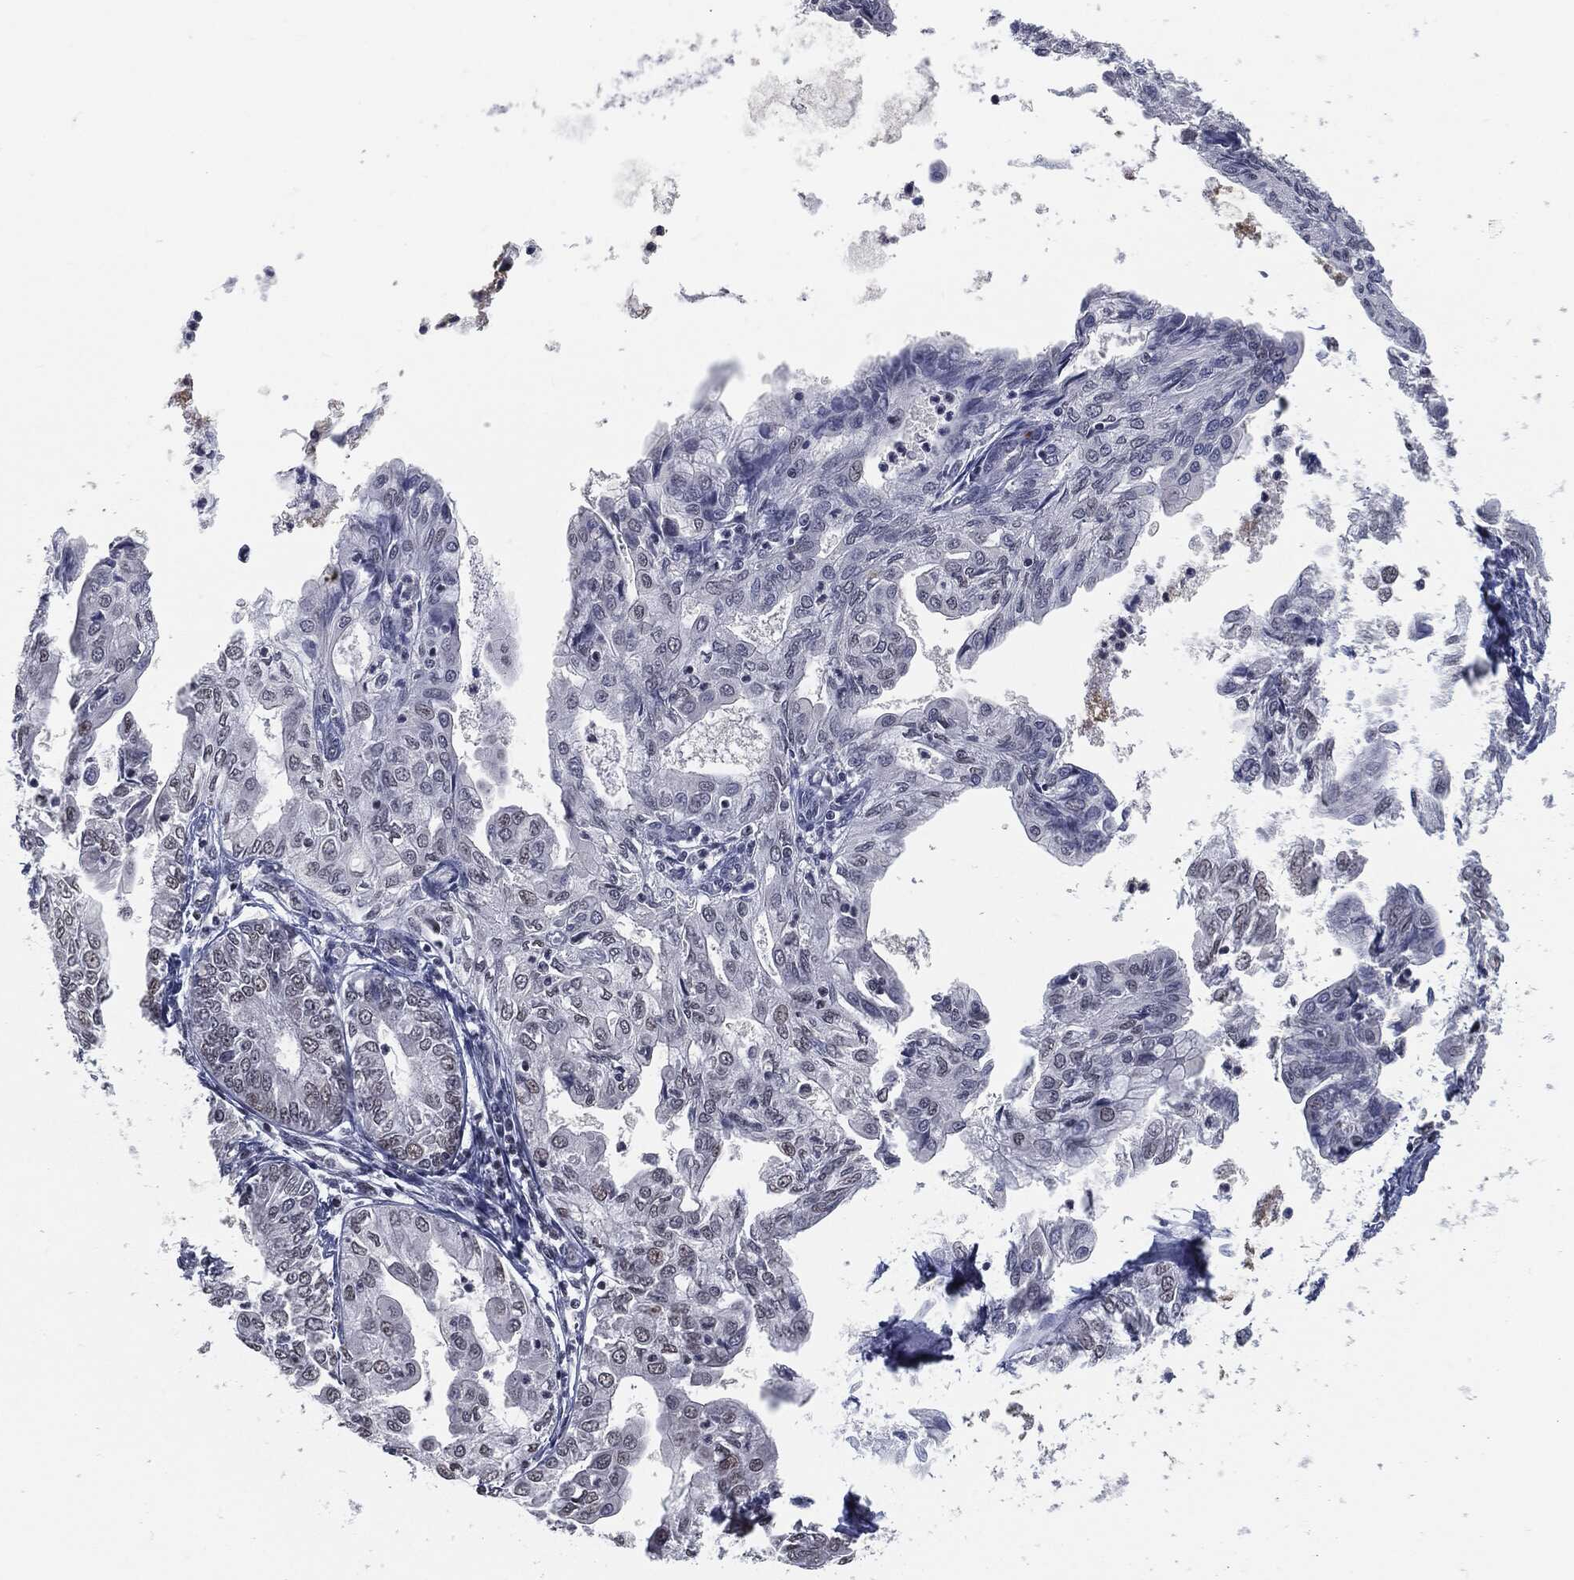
{"staining": {"intensity": "negative", "quantity": "none", "location": "none"}, "tissue": "endometrial cancer", "cell_type": "Tumor cells", "image_type": "cancer", "snomed": [{"axis": "morphology", "description": "Adenocarcinoma, NOS"}, {"axis": "topography", "description": "Endometrium"}], "caption": "A photomicrograph of adenocarcinoma (endometrial) stained for a protein reveals no brown staining in tumor cells.", "gene": "ANXA1", "patient": {"sex": "female", "age": 68}}